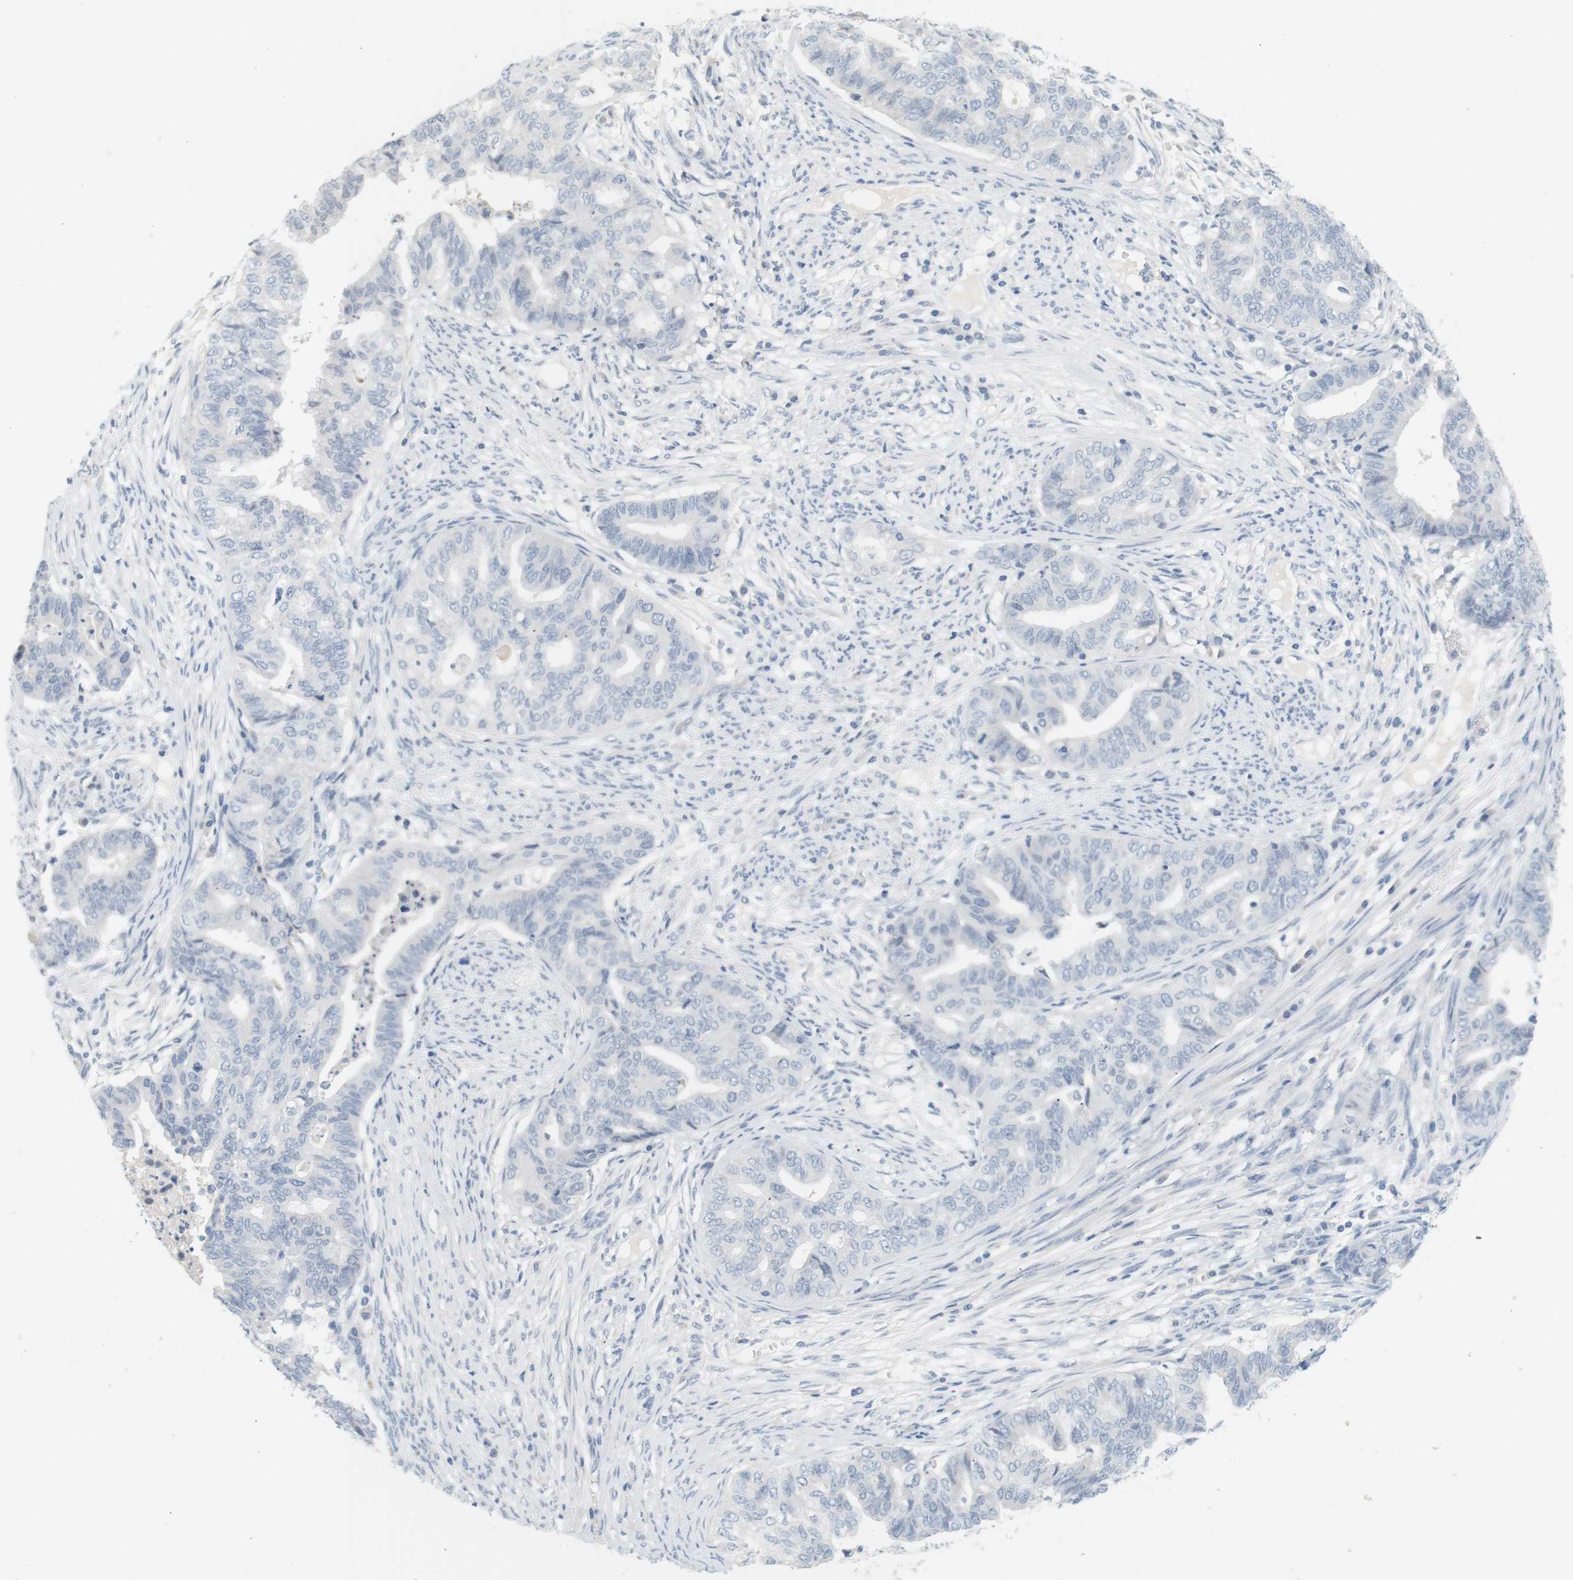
{"staining": {"intensity": "negative", "quantity": "none", "location": "none"}, "tissue": "endometrial cancer", "cell_type": "Tumor cells", "image_type": "cancer", "snomed": [{"axis": "morphology", "description": "Adenocarcinoma, NOS"}, {"axis": "topography", "description": "Endometrium"}], "caption": "The IHC image has no significant positivity in tumor cells of endometrial cancer (adenocarcinoma) tissue.", "gene": "OPRM1", "patient": {"sex": "female", "age": 79}}